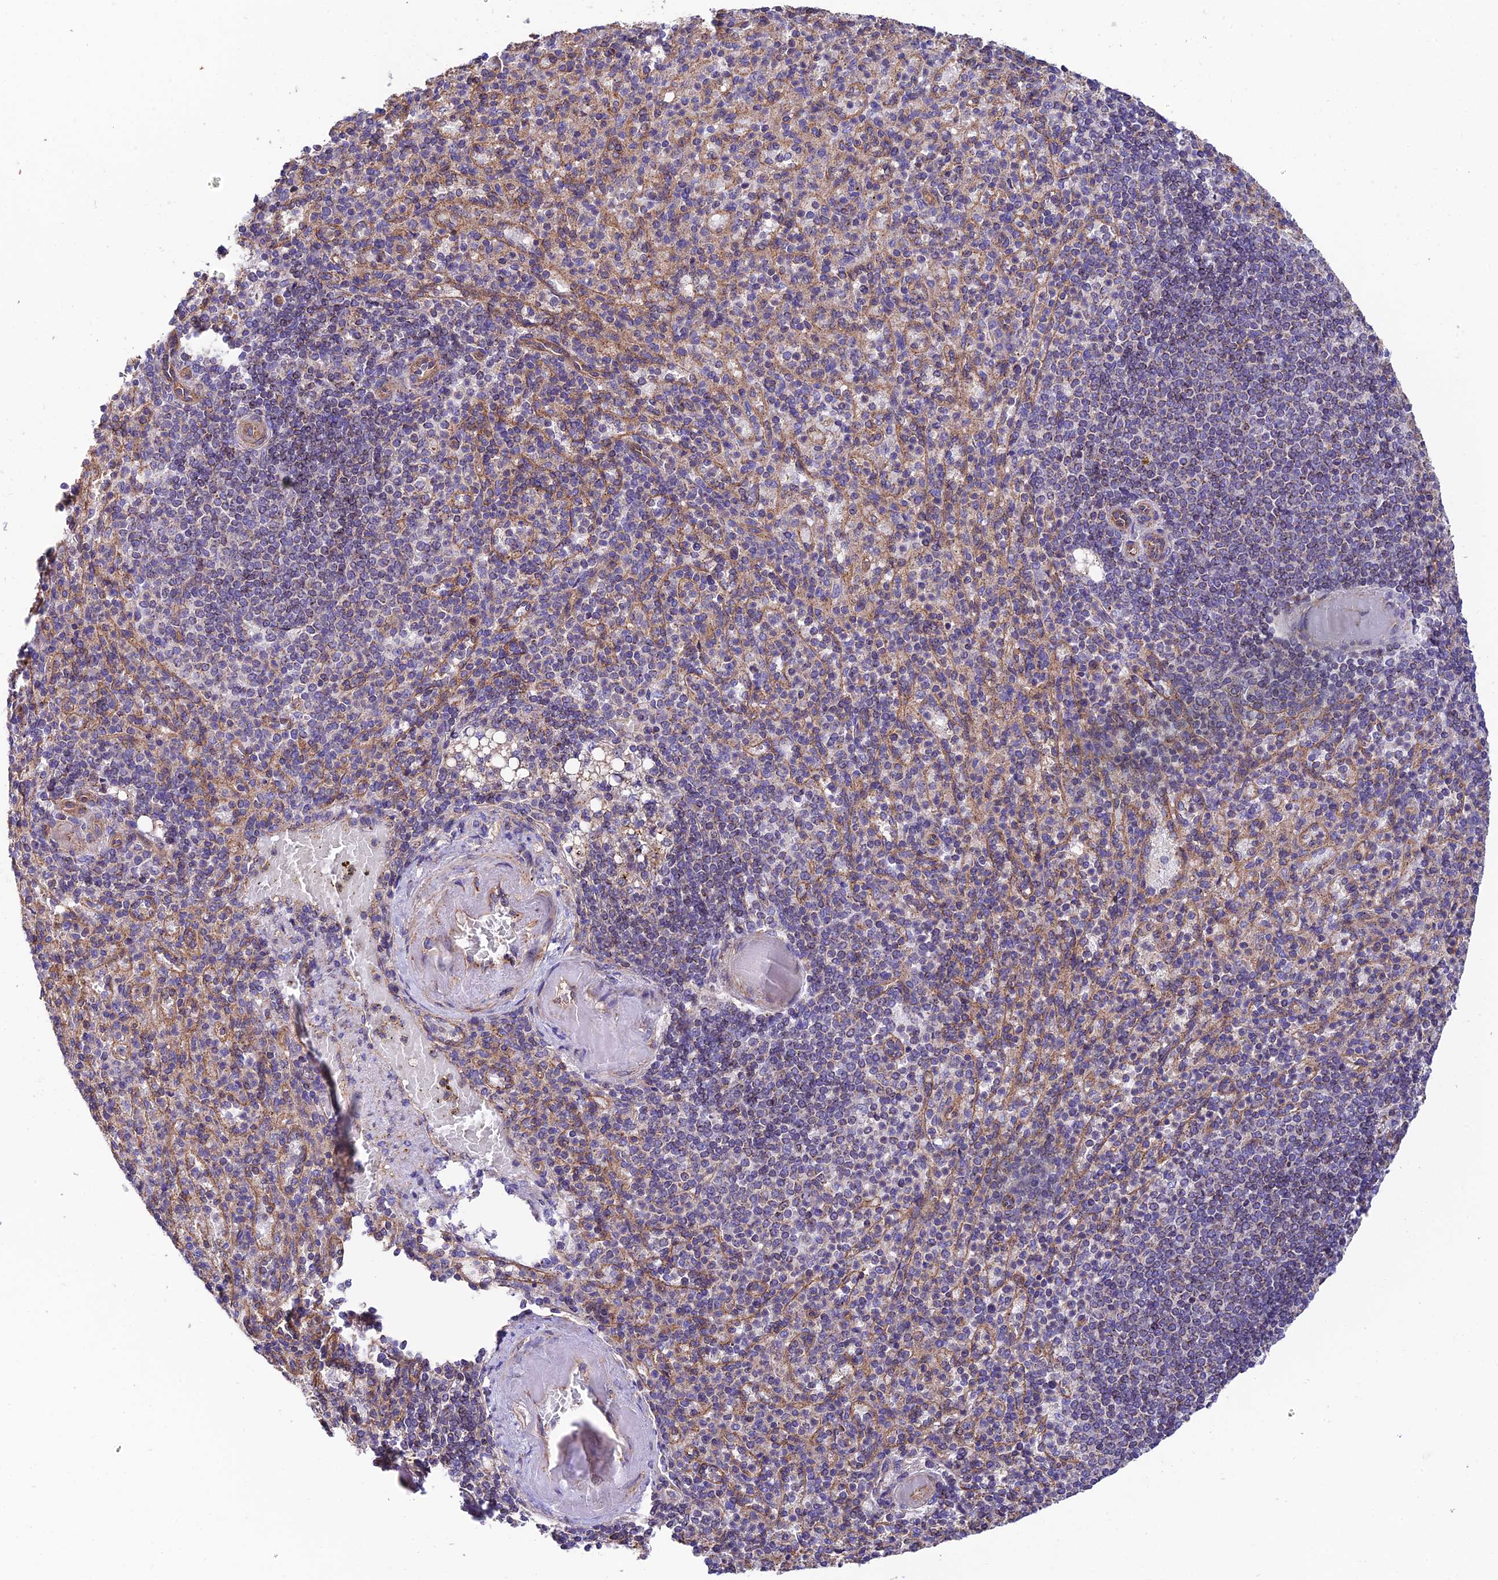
{"staining": {"intensity": "negative", "quantity": "none", "location": "none"}, "tissue": "spleen", "cell_type": "Cells in red pulp", "image_type": "normal", "snomed": [{"axis": "morphology", "description": "Normal tissue, NOS"}, {"axis": "topography", "description": "Spleen"}], "caption": "The IHC histopathology image has no significant staining in cells in red pulp of spleen.", "gene": "QRFP", "patient": {"sex": "female", "age": 74}}